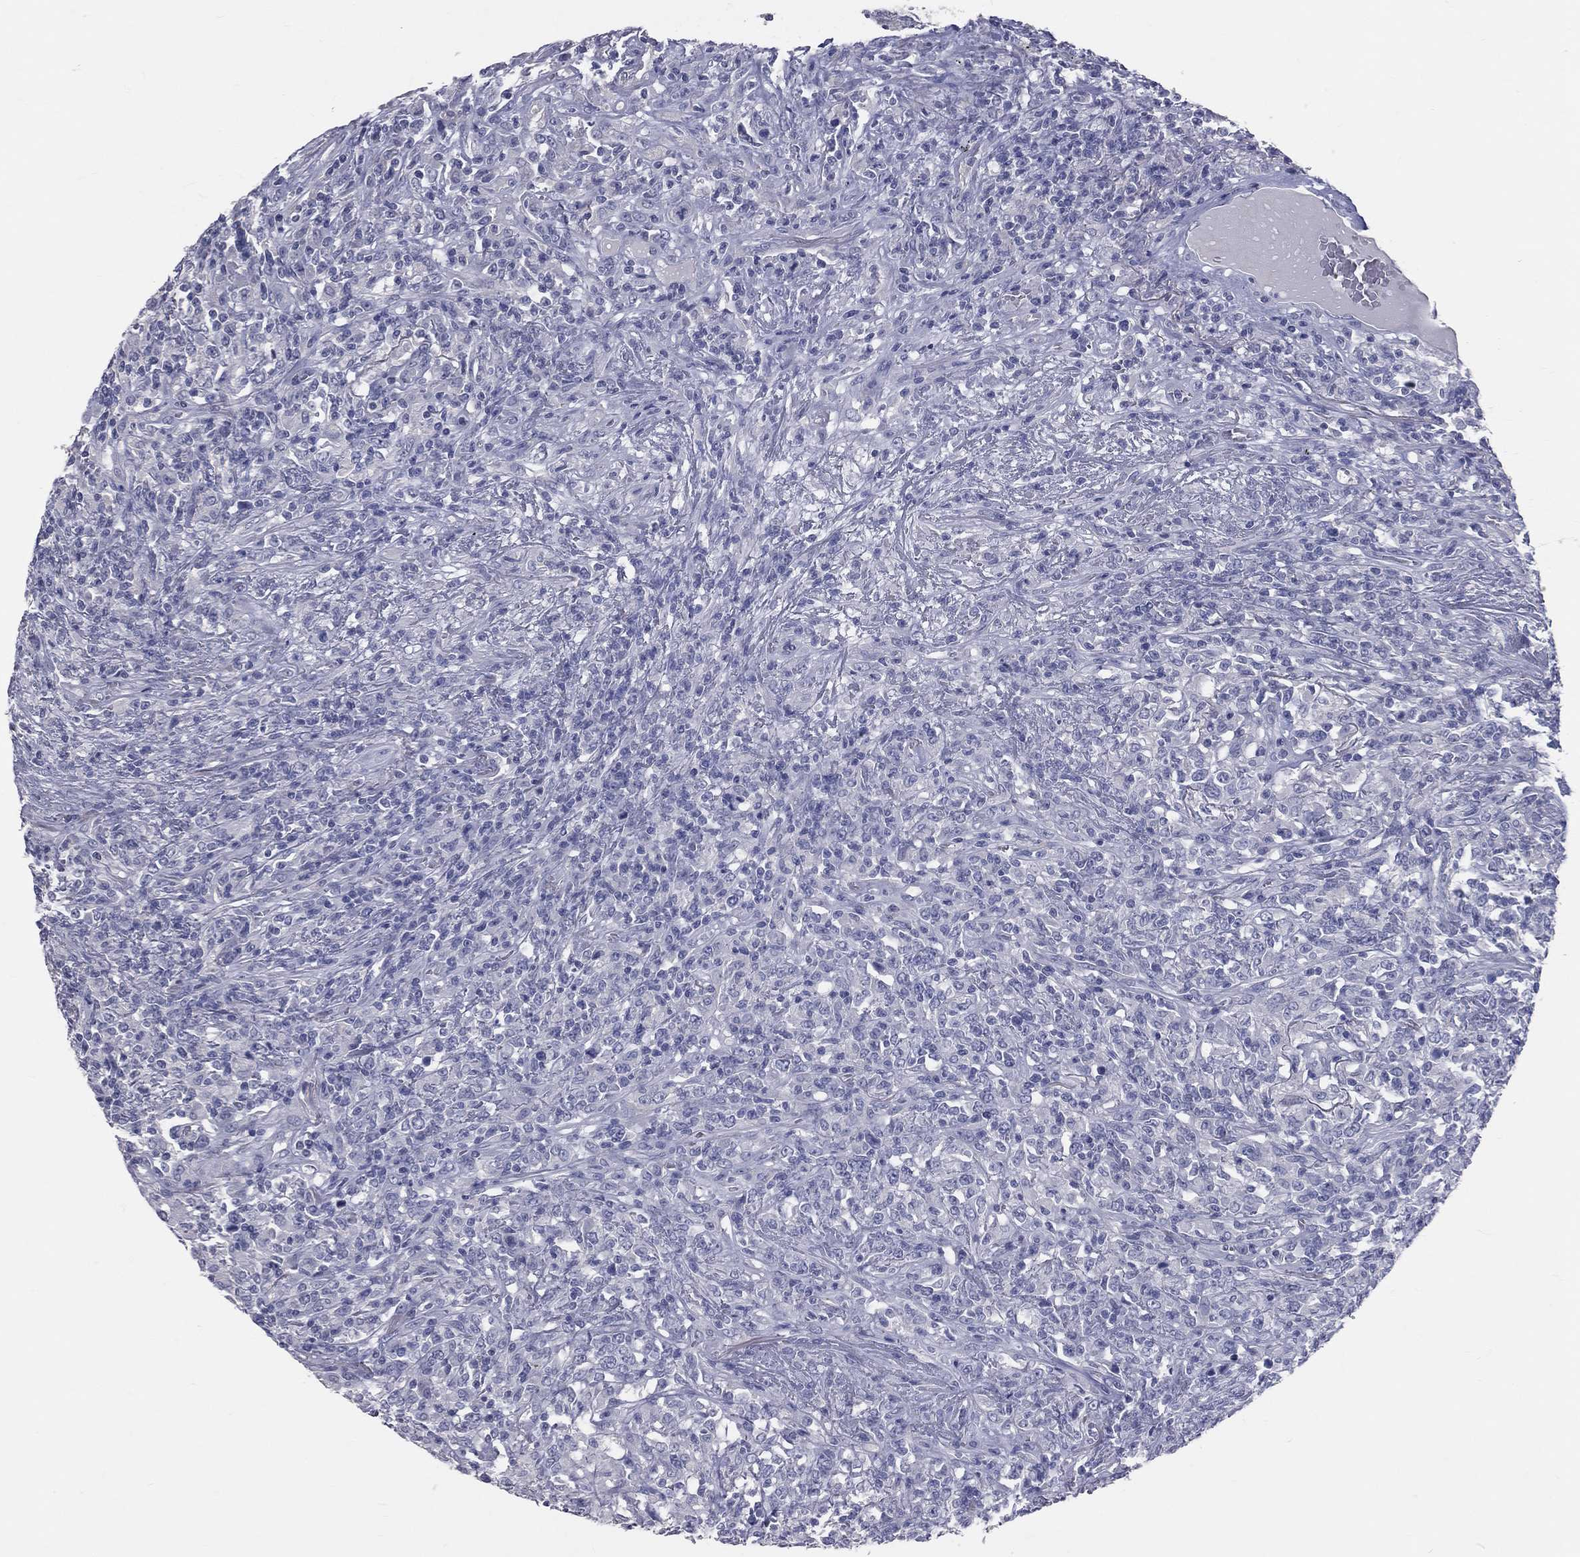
{"staining": {"intensity": "negative", "quantity": "none", "location": "none"}, "tissue": "lymphoma", "cell_type": "Tumor cells", "image_type": "cancer", "snomed": [{"axis": "morphology", "description": "Malignant lymphoma, non-Hodgkin's type, High grade"}, {"axis": "topography", "description": "Lung"}], "caption": "Tumor cells are negative for brown protein staining in lymphoma. (Stains: DAB (3,3'-diaminobenzidine) immunohistochemistry (IHC) with hematoxylin counter stain, Microscopy: brightfield microscopy at high magnification).", "gene": "TFPI2", "patient": {"sex": "male", "age": 79}}